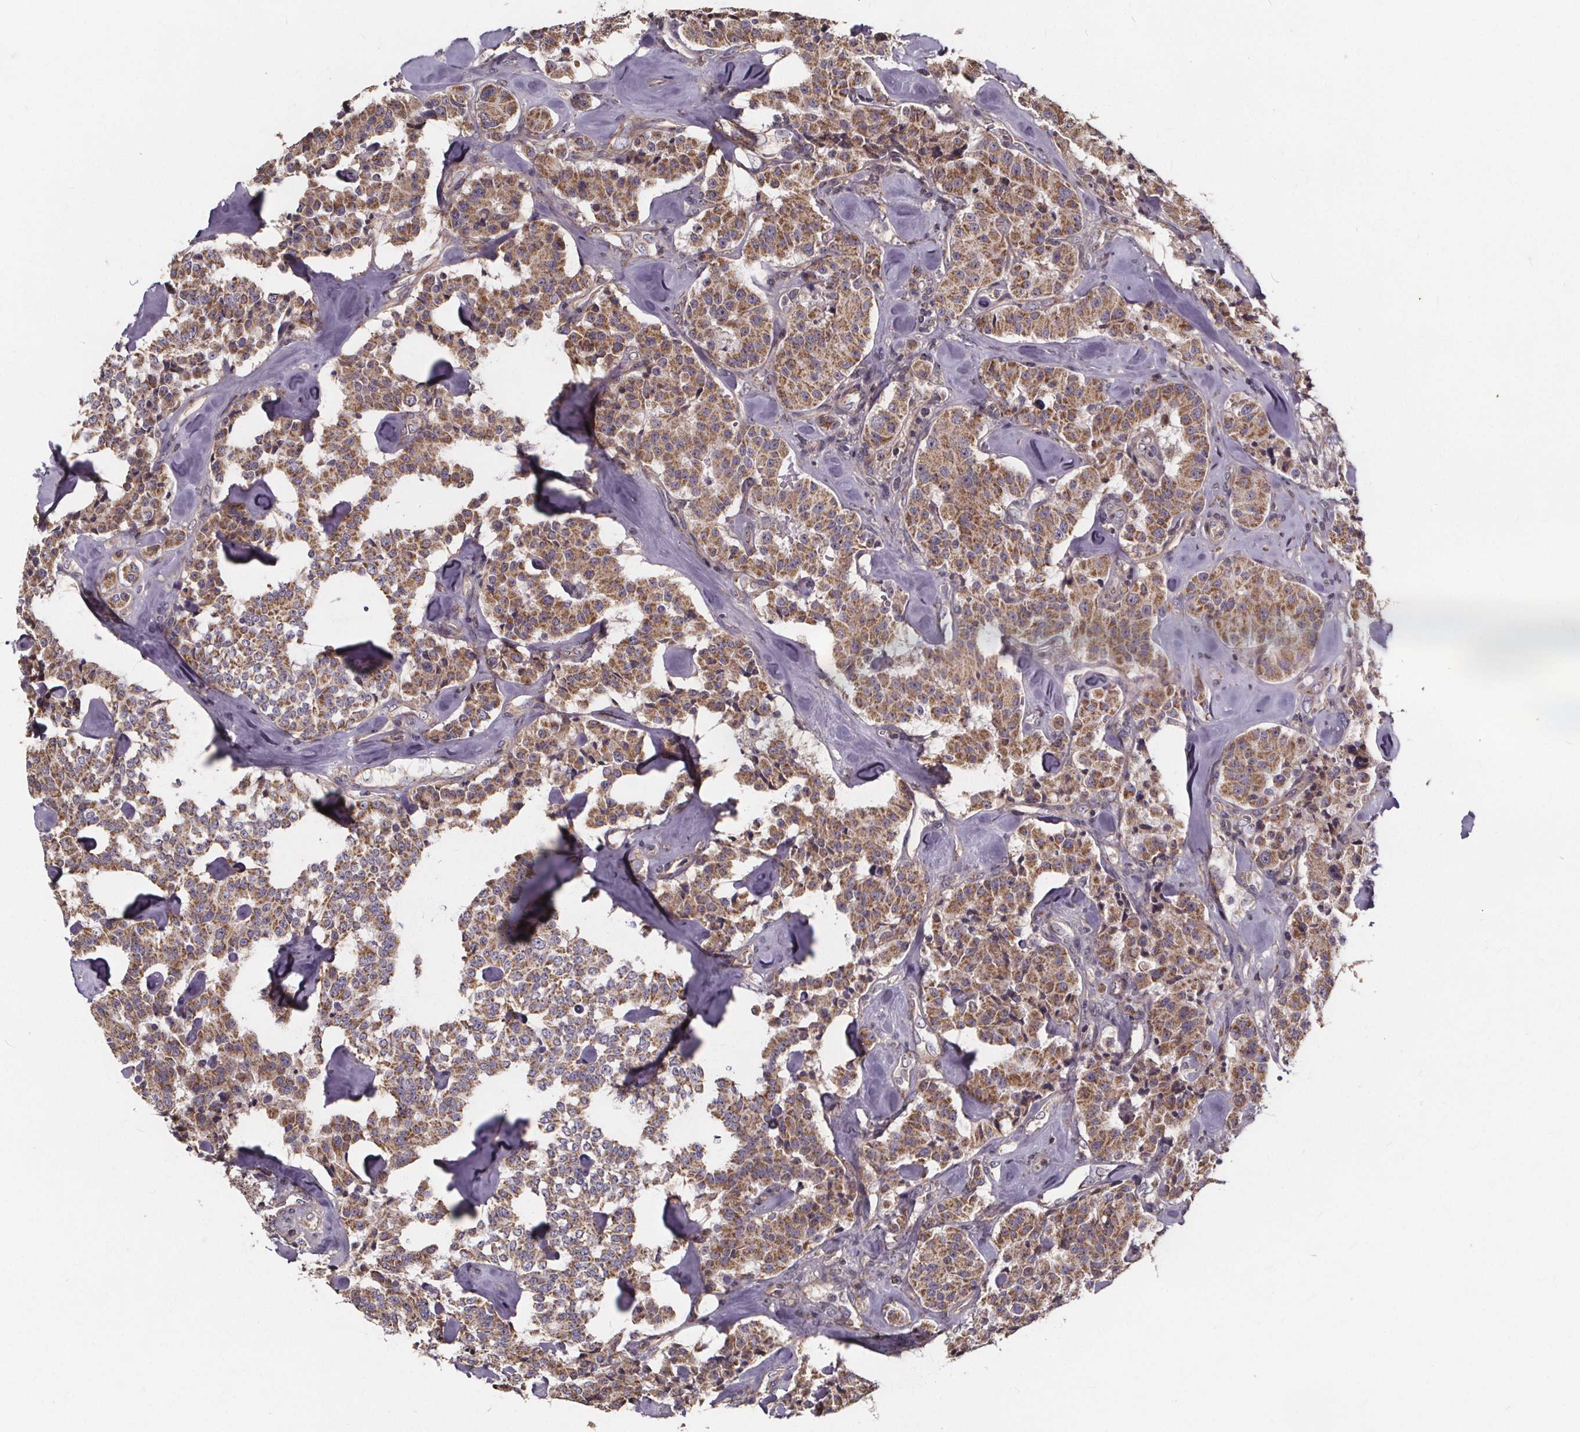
{"staining": {"intensity": "moderate", "quantity": ">75%", "location": "cytoplasmic/membranous"}, "tissue": "carcinoid", "cell_type": "Tumor cells", "image_type": "cancer", "snomed": [{"axis": "morphology", "description": "Carcinoid, malignant, NOS"}, {"axis": "topography", "description": "Pancreas"}], "caption": "Immunohistochemistry (IHC) micrograph of carcinoid stained for a protein (brown), which reveals medium levels of moderate cytoplasmic/membranous positivity in approximately >75% of tumor cells.", "gene": "YME1L1", "patient": {"sex": "male", "age": 41}}